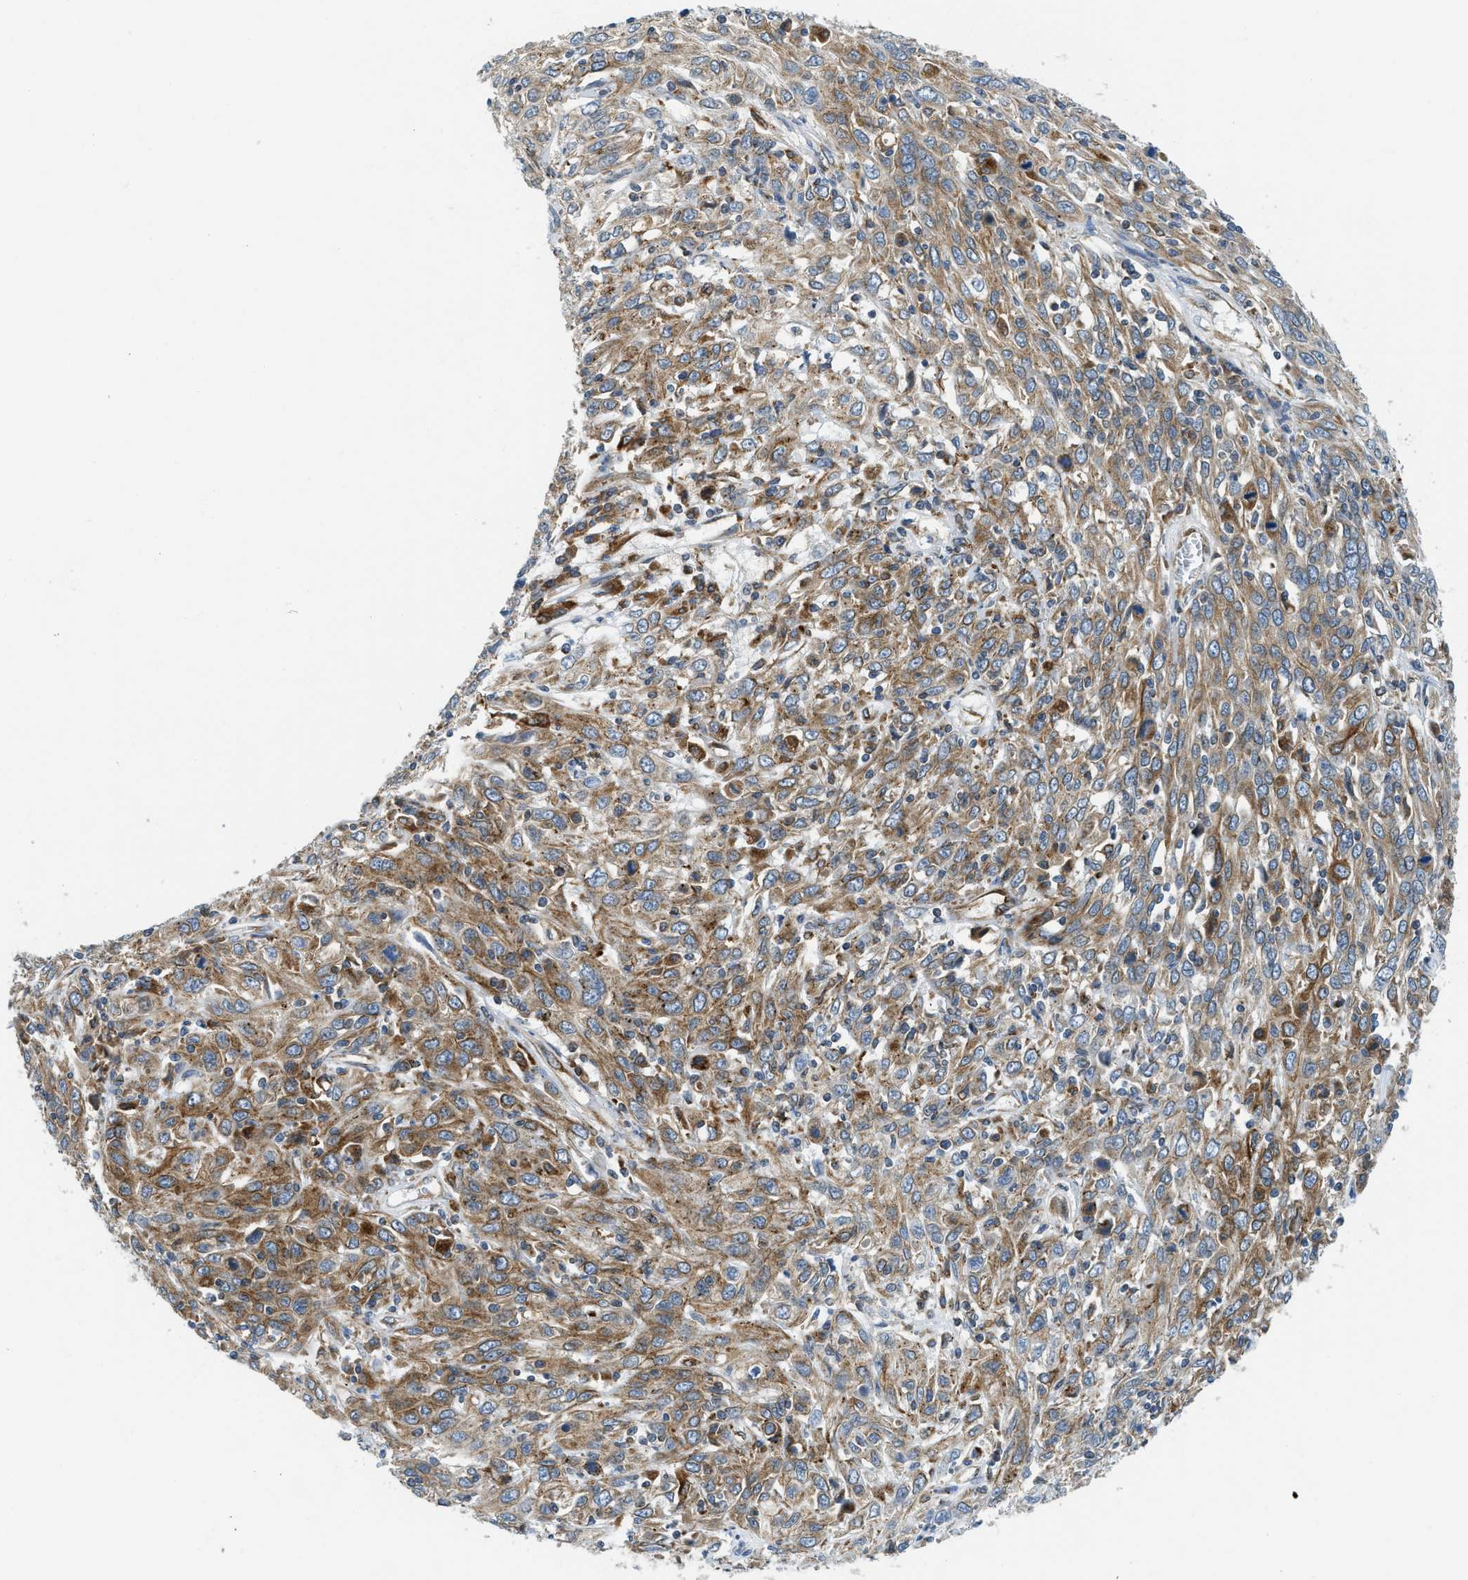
{"staining": {"intensity": "moderate", "quantity": ">75%", "location": "cytoplasmic/membranous"}, "tissue": "cervical cancer", "cell_type": "Tumor cells", "image_type": "cancer", "snomed": [{"axis": "morphology", "description": "Squamous cell carcinoma, NOS"}, {"axis": "topography", "description": "Cervix"}], "caption": "An image showing moderate cytoplasmic/membranous staining in about >75% of tumor cells in cervical cancer (squamous cell carcinoma), as visualized by brown immunohistochemical staining.", "gene": "BCAP31", "patient": {"sex": "female", "age": 46}}